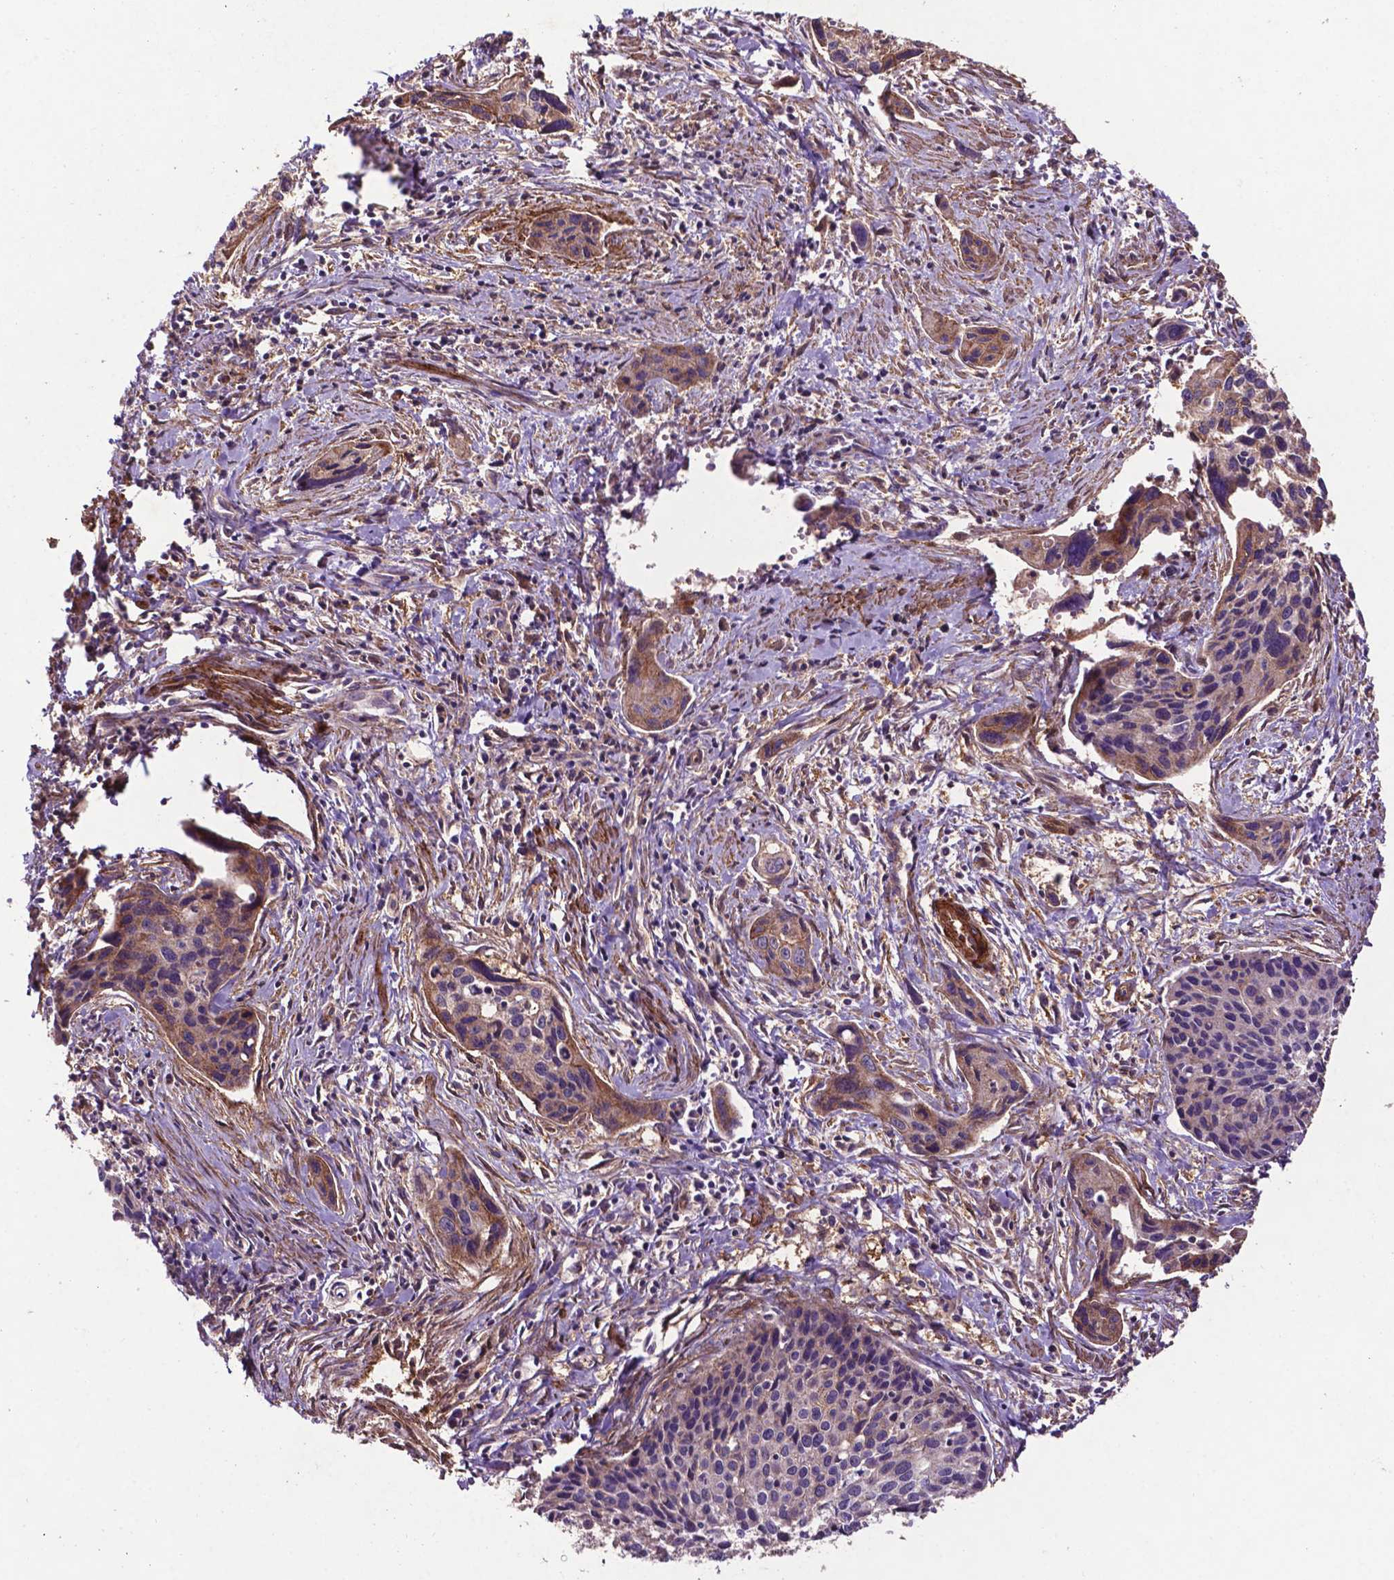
{"staining": {"intensity": "moderate", "quantity": "<25%", "location": "cytoplasmic/membranous"}, "tissue": "cervical cancer", "cell_type": "Tumor cells", "image_type": "cancer", "snomed": [{"axis": "morphology", "description": "Squamous cell carcinoma, NOS"}, {"axis": "topography", "description": "Cervix"}], "caption": "Squamous cell carcinoma (cervical) stained for a protein displays moderate cytoplasmic/membranous positivity in tumor cells.", "gene": "RRAS", "patient": {"sex": "female", "age": 31}}